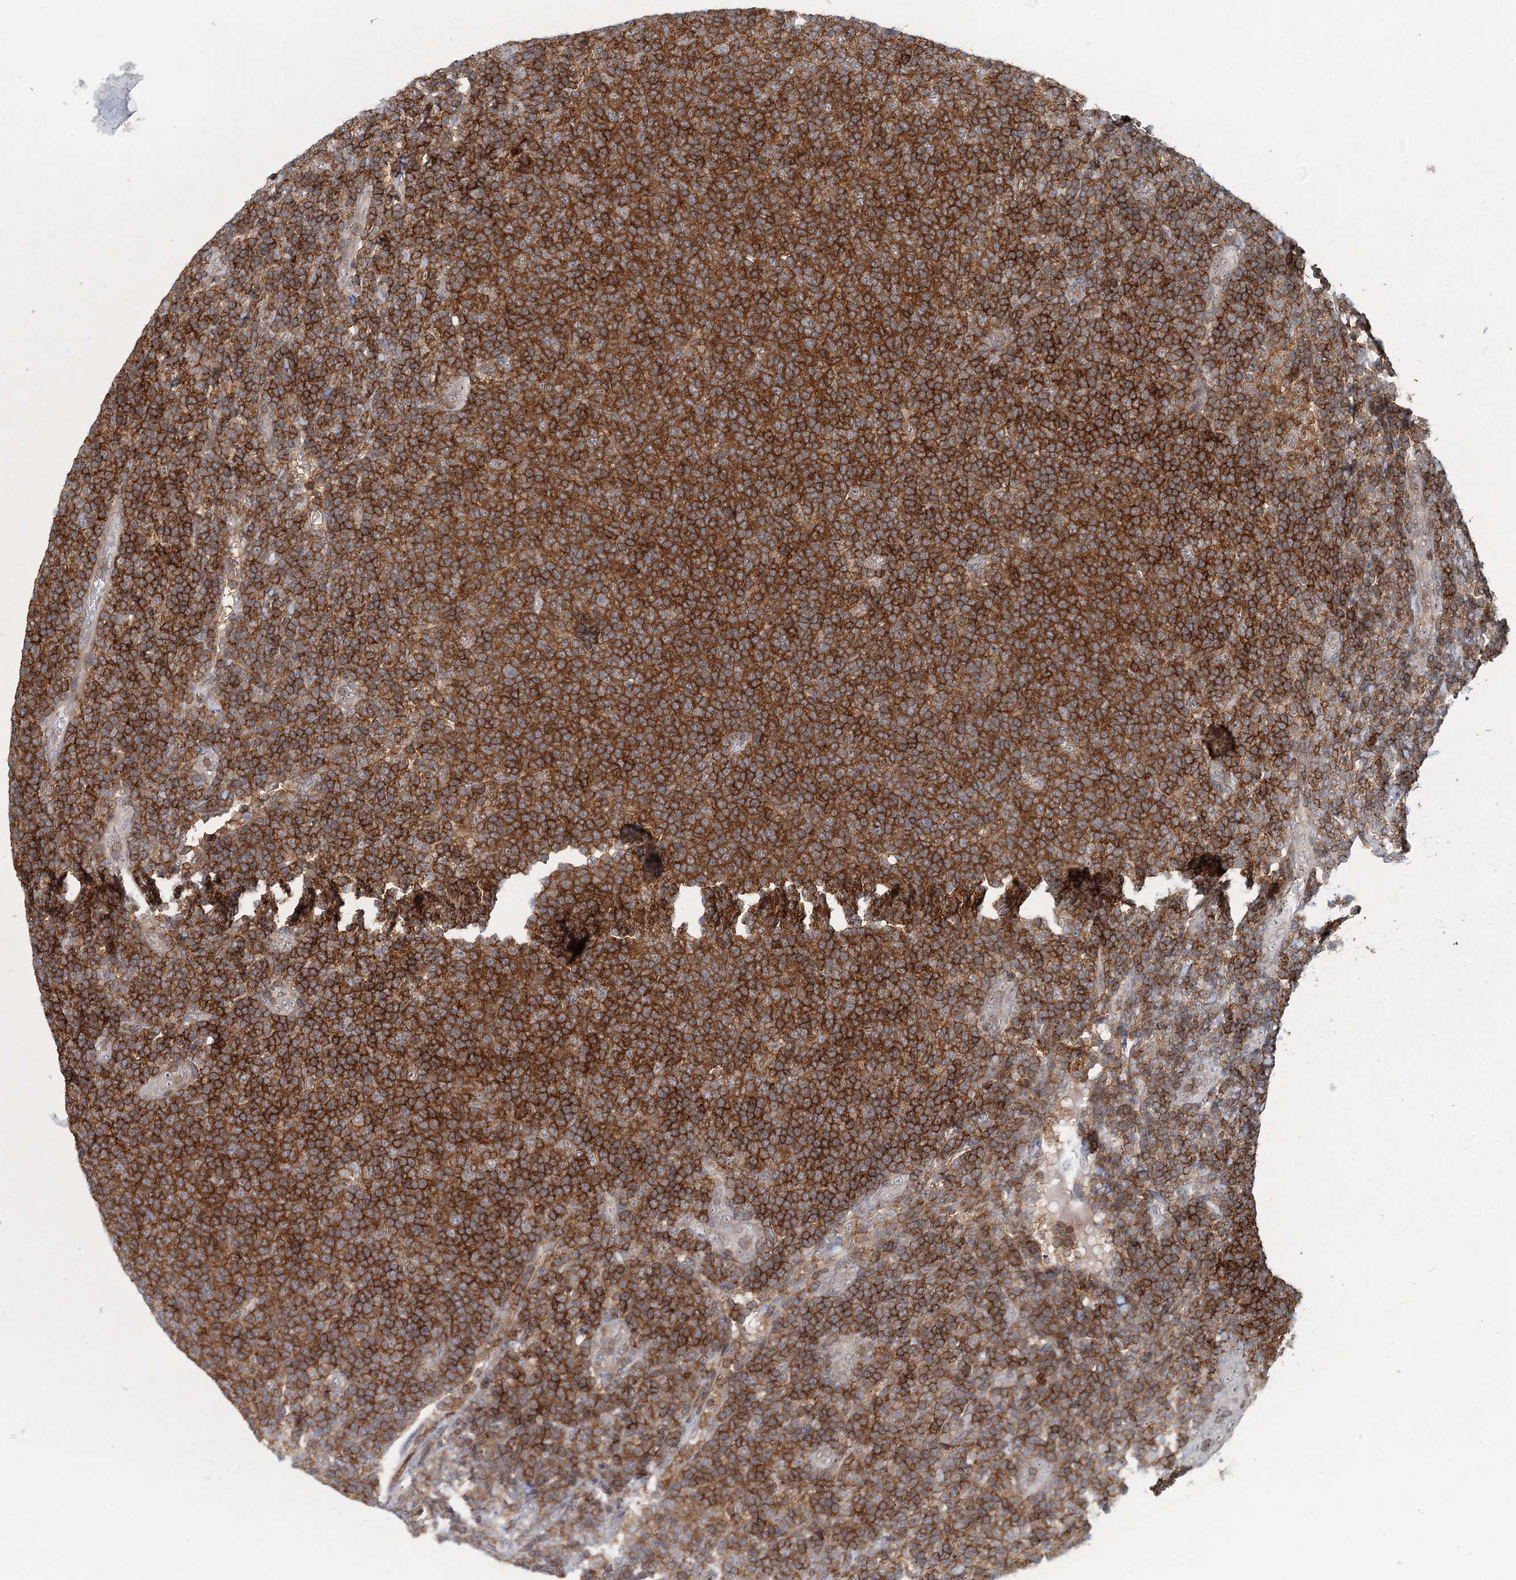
{"staining": {"intensity": "strong", "quantity": ">75%", "location": "cytoplasmic/membranous"}, "tissue": "lymphoma", "cell_type": "Tumor cells", "image_type": "cancer", "snomed": [{"axis": "morphology", "description": "Malignant lymphoma, non-Hodgkin's type, Low grade"}, {"axis": "topography", "description": "Lymph node"}], "caption": "The micrograph demonstrates staining of malignant lymphoma, non-Hodgkin's type (low-grade), revealing strong cytoplasmic/membranous protein expression (brown color) within tumor cells.", "gene": "CDC42SE2", "patient": {"sex": "male", "age": 66}}